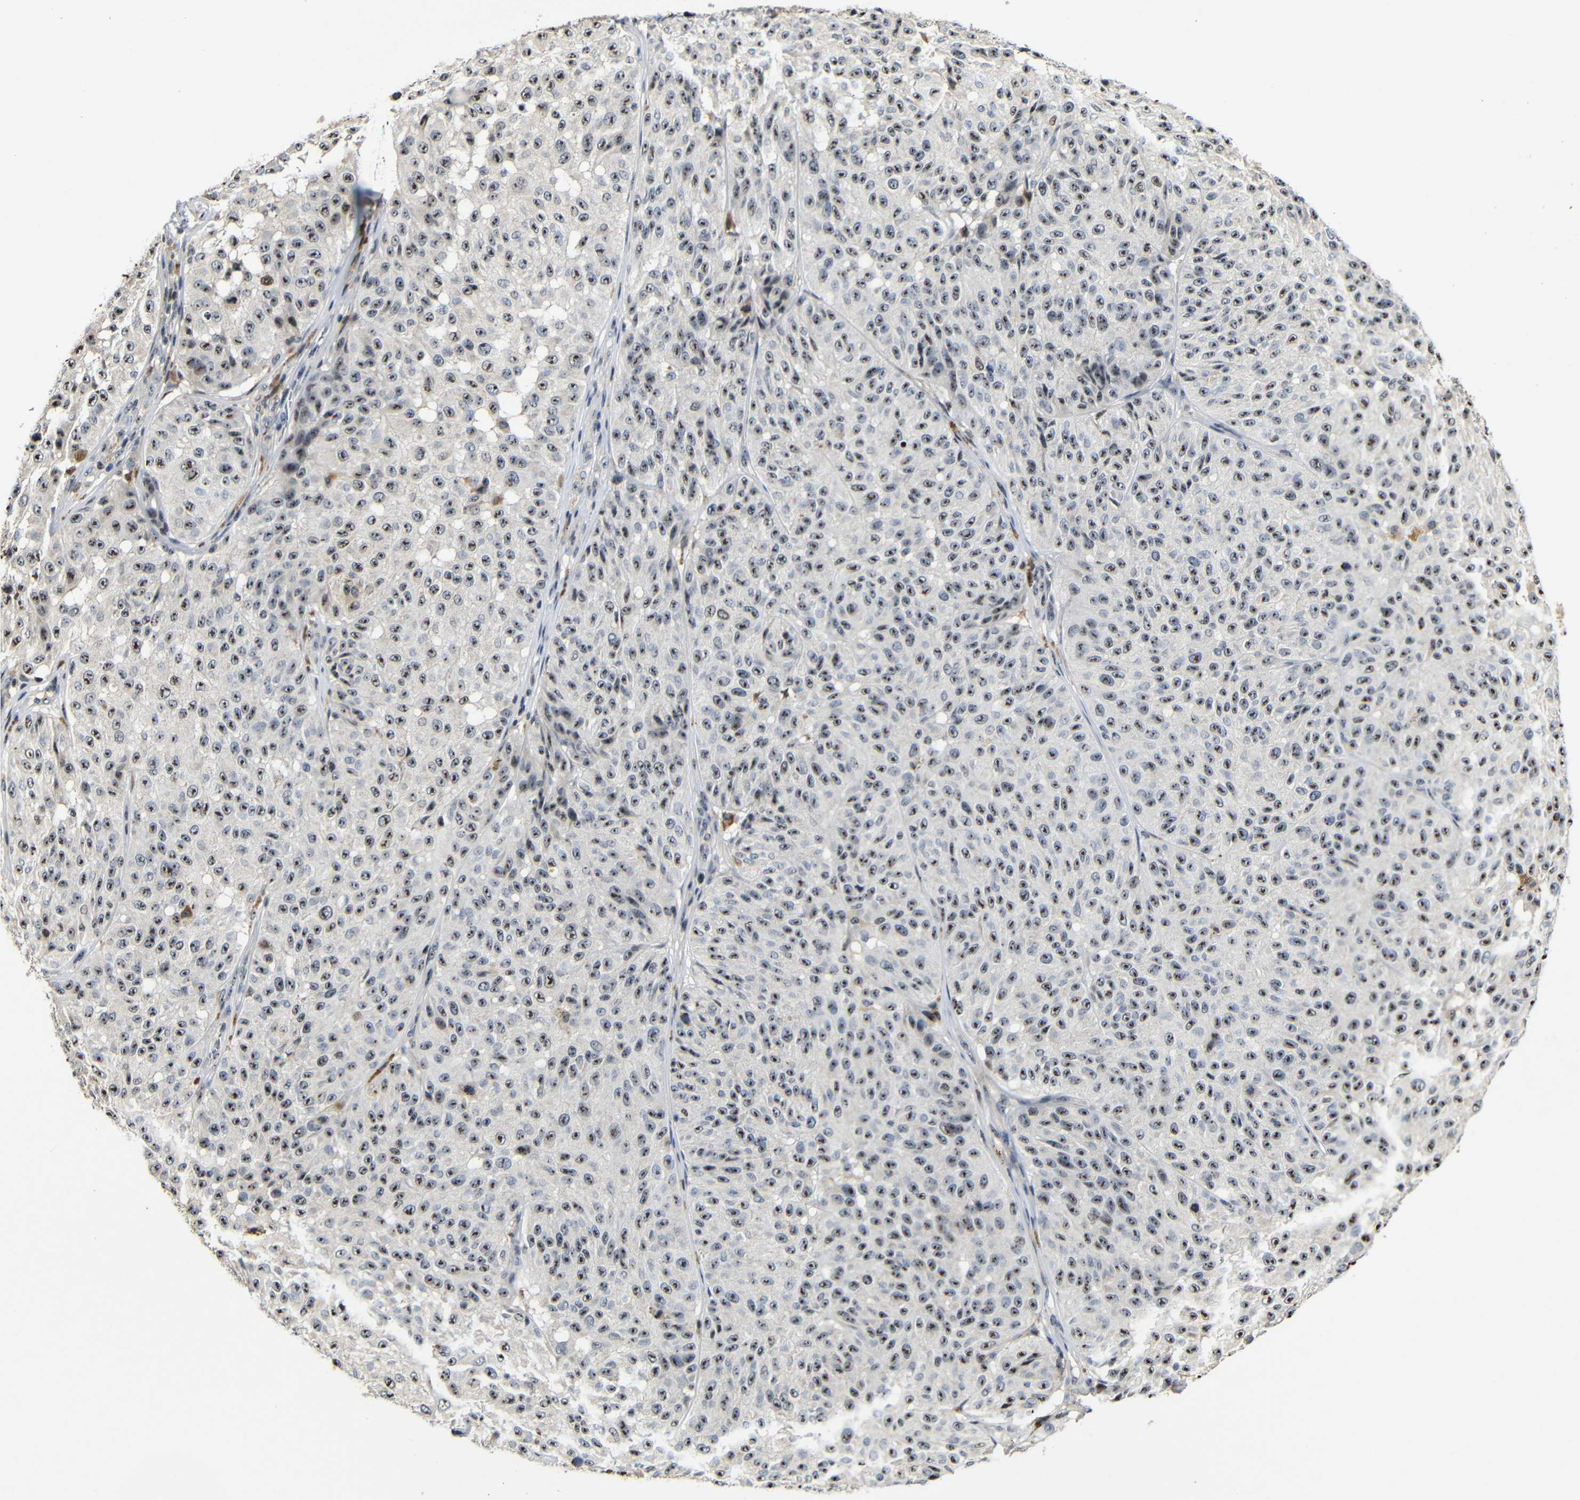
{"staining": {"intensity": "moderate", "quantity": ">75%", "location": "nuclear"}, "tissue": "melanoma", "cell_type": "Tumor cells", "image_type": "cancer", "snomed": [{"axis": "morphology", "description": "Malignant melanoma, NOS"}, {"axis": "topography", "description": "Skin"}], "caption": "Protein staining of malignant melanoma tissue shows moderate nuclear expression in approximately >75% of tumor cells. The staining was performed using DAB, with brown indicating positive protein expression. Nuclei are stained blue with hematoxylin.", "gene": "MYC", "patient": {"sex": "female", "age": 46}}